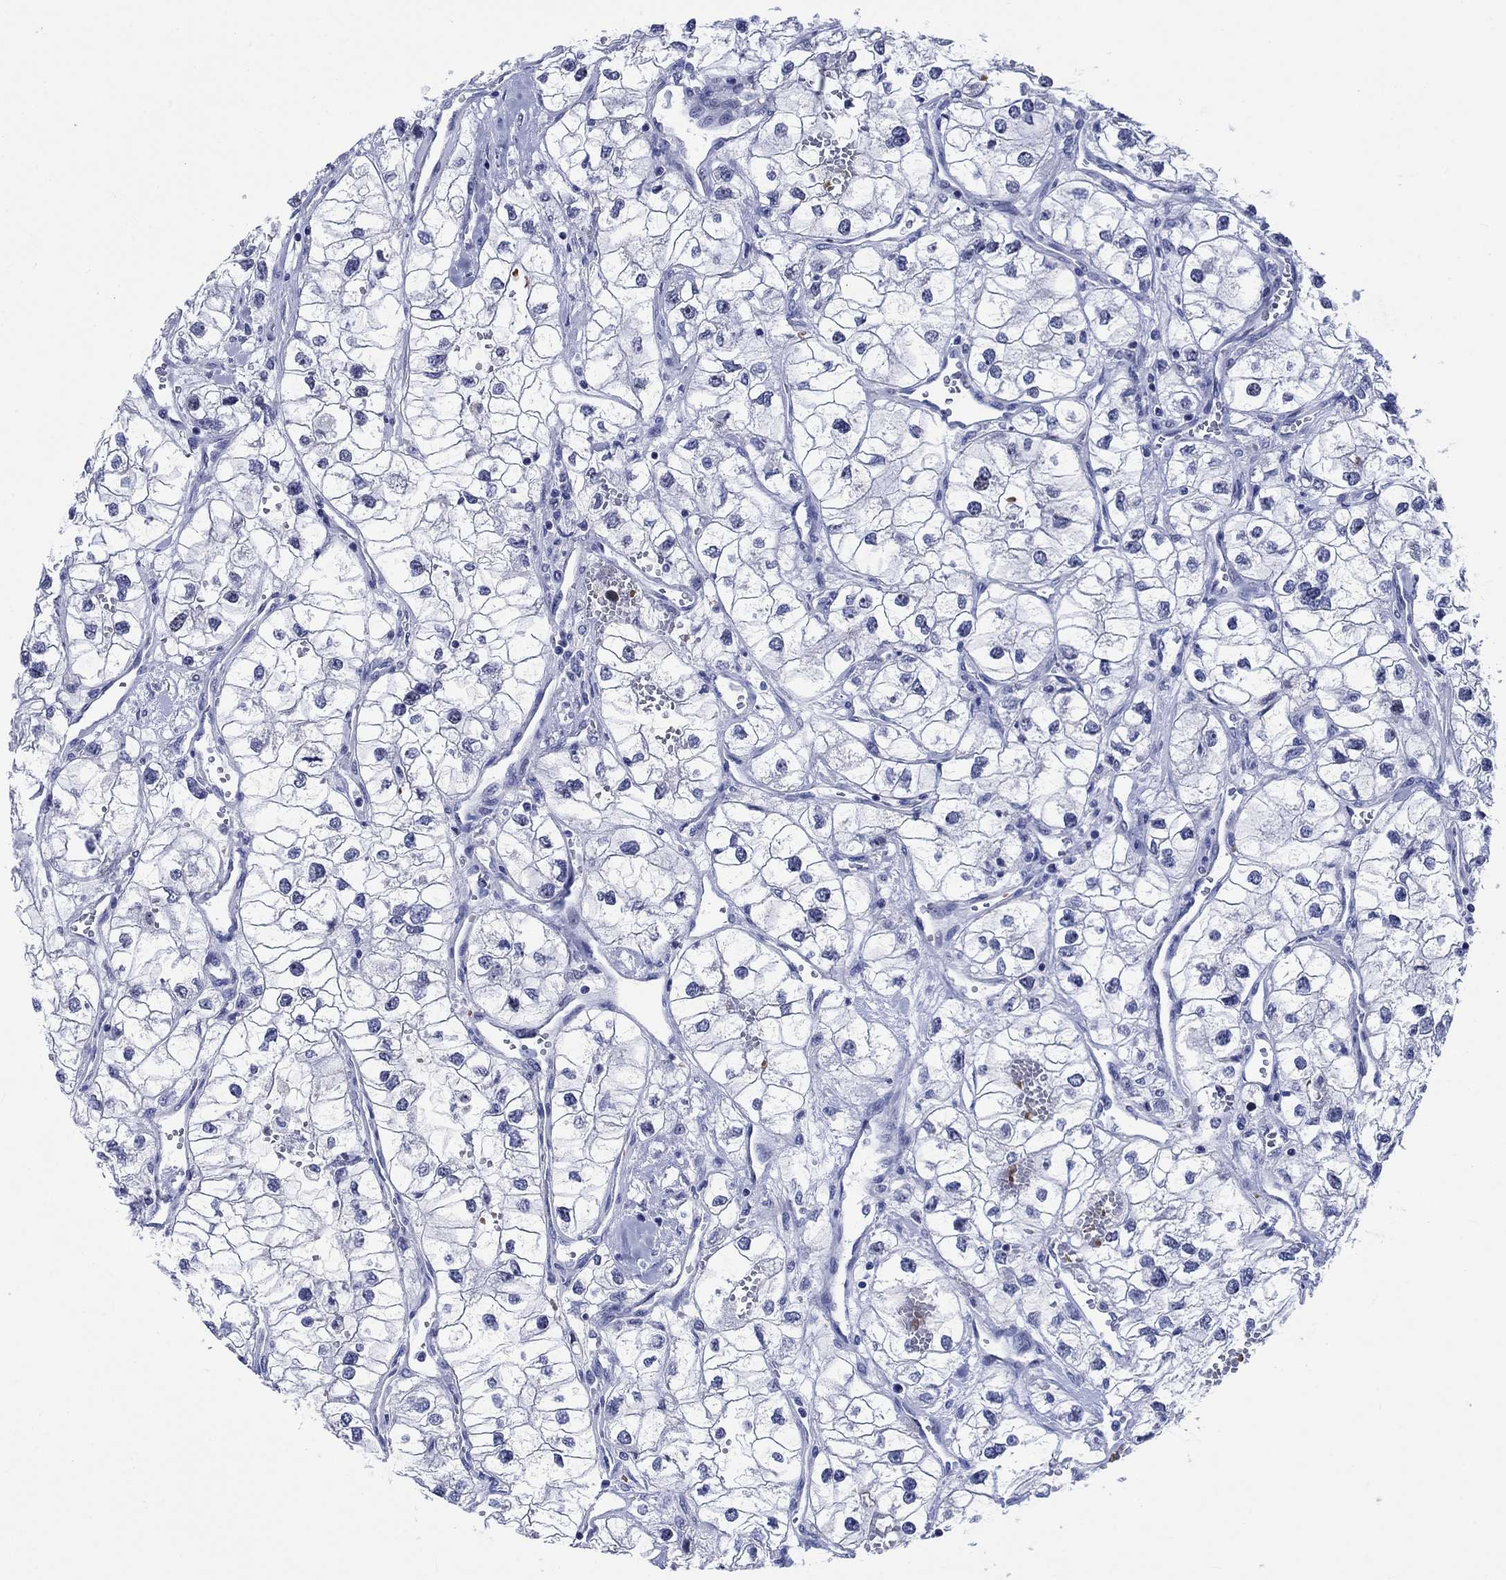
{"staining": {"intensity": "negative", "quantity": "none", "location": "none"}, "tissue": "renal cancer", "cell_type": "Tumor cells", "image_type": "cancer", "snomed": [{"axis": "morphology", "description": "Adenocarcinoma, NOS"}, {"axis": "topography", "description": "Kidney"}], "caption": "IHC histopathology image of renal cancer stained for a protein (brown), which reveals no positivity in tumor cells.", "gene": "ZNF446", "patient": {"sex": "male", "age": 59}}